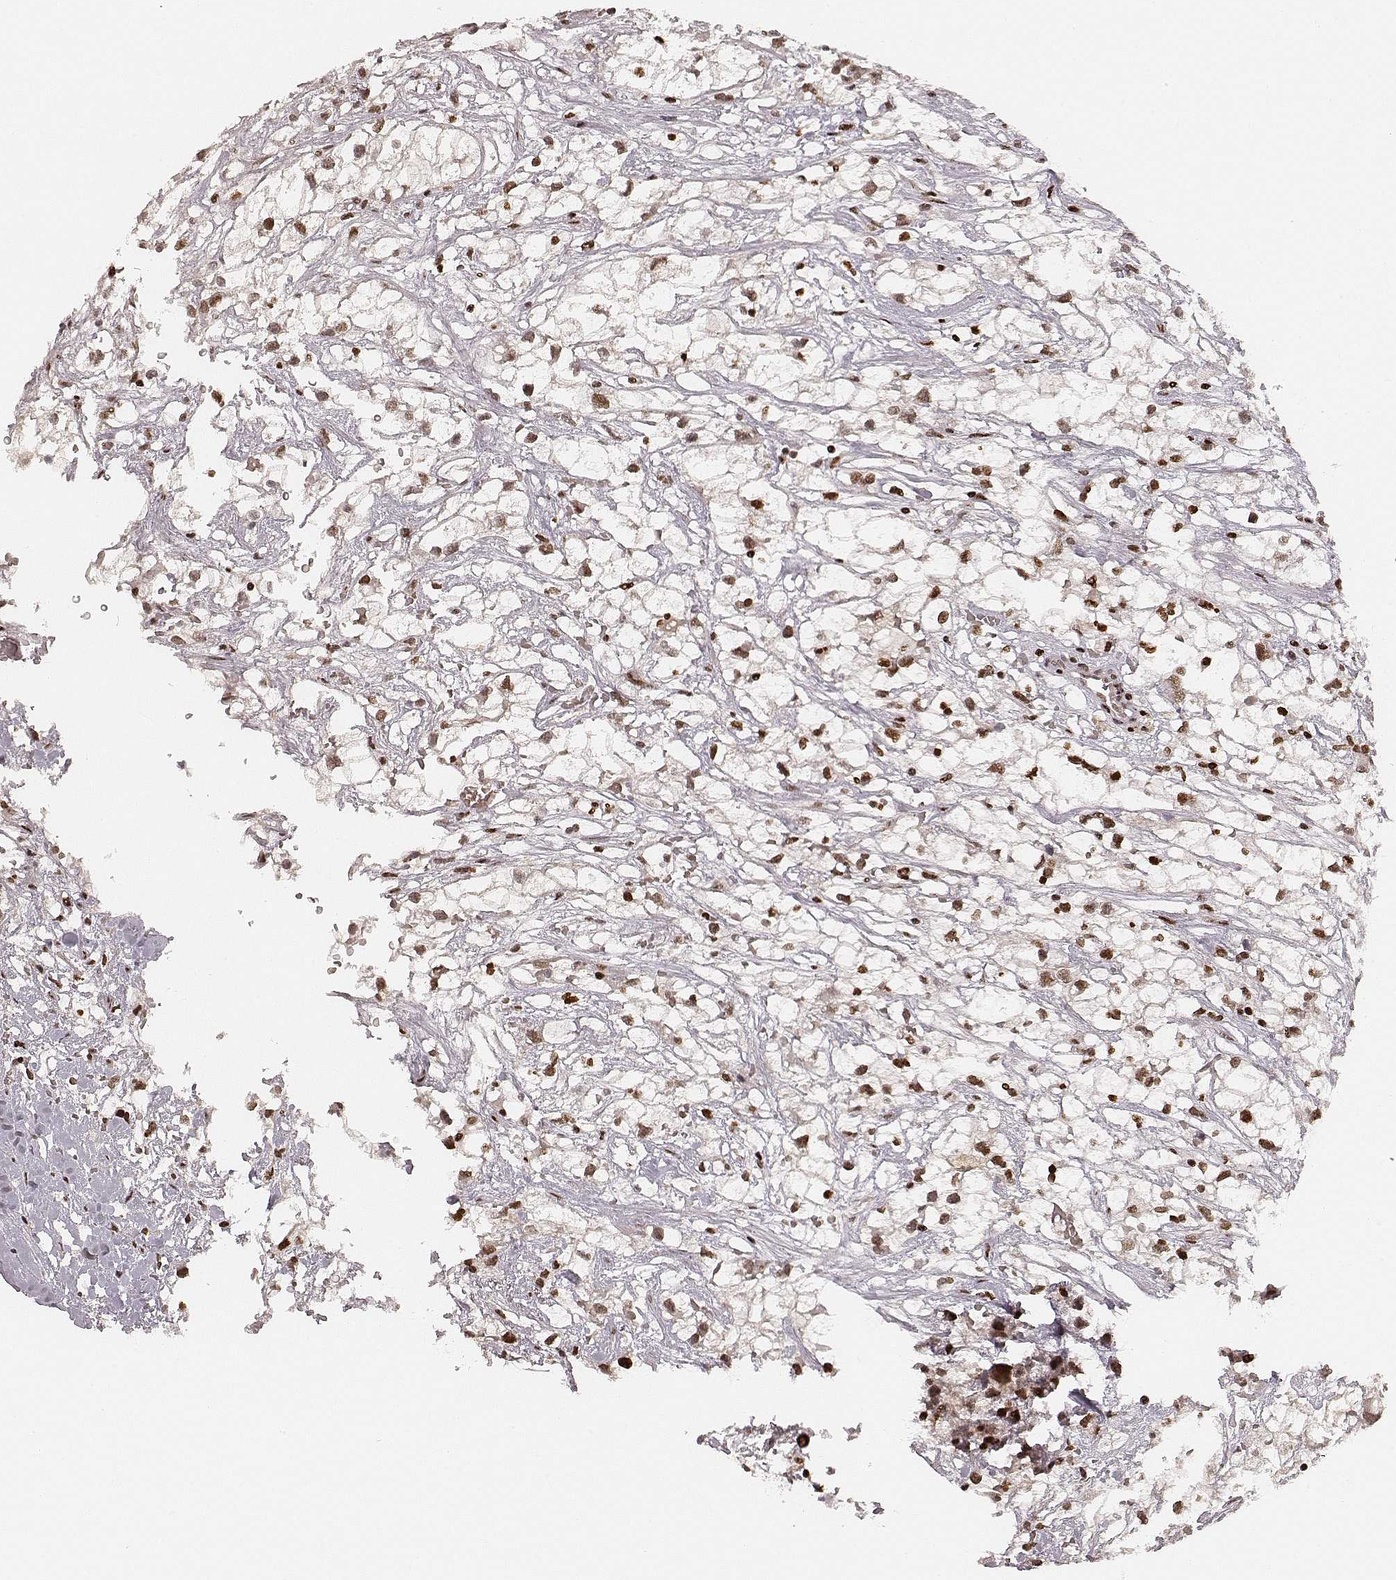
{"staining": {"intensity": "strong", "quantity": ">75%", "location": "nuclear"}, "tissue": "renal cancer", "cell_type": "Tumor cells", "image_type": "cancer", "snomed": [{"axis": "morphology", "description": "Adenocarcinoma, NOS"}, {"axis": "topography", "description": "Kidney"}], "caption": "Immunohistochemical staining of renal cancer reveals high levels of strong nuclear expression in approximately >75% of tumor cells.", "gene": "HNRNPC", "patient": {"sex": "male", "age": 59}}